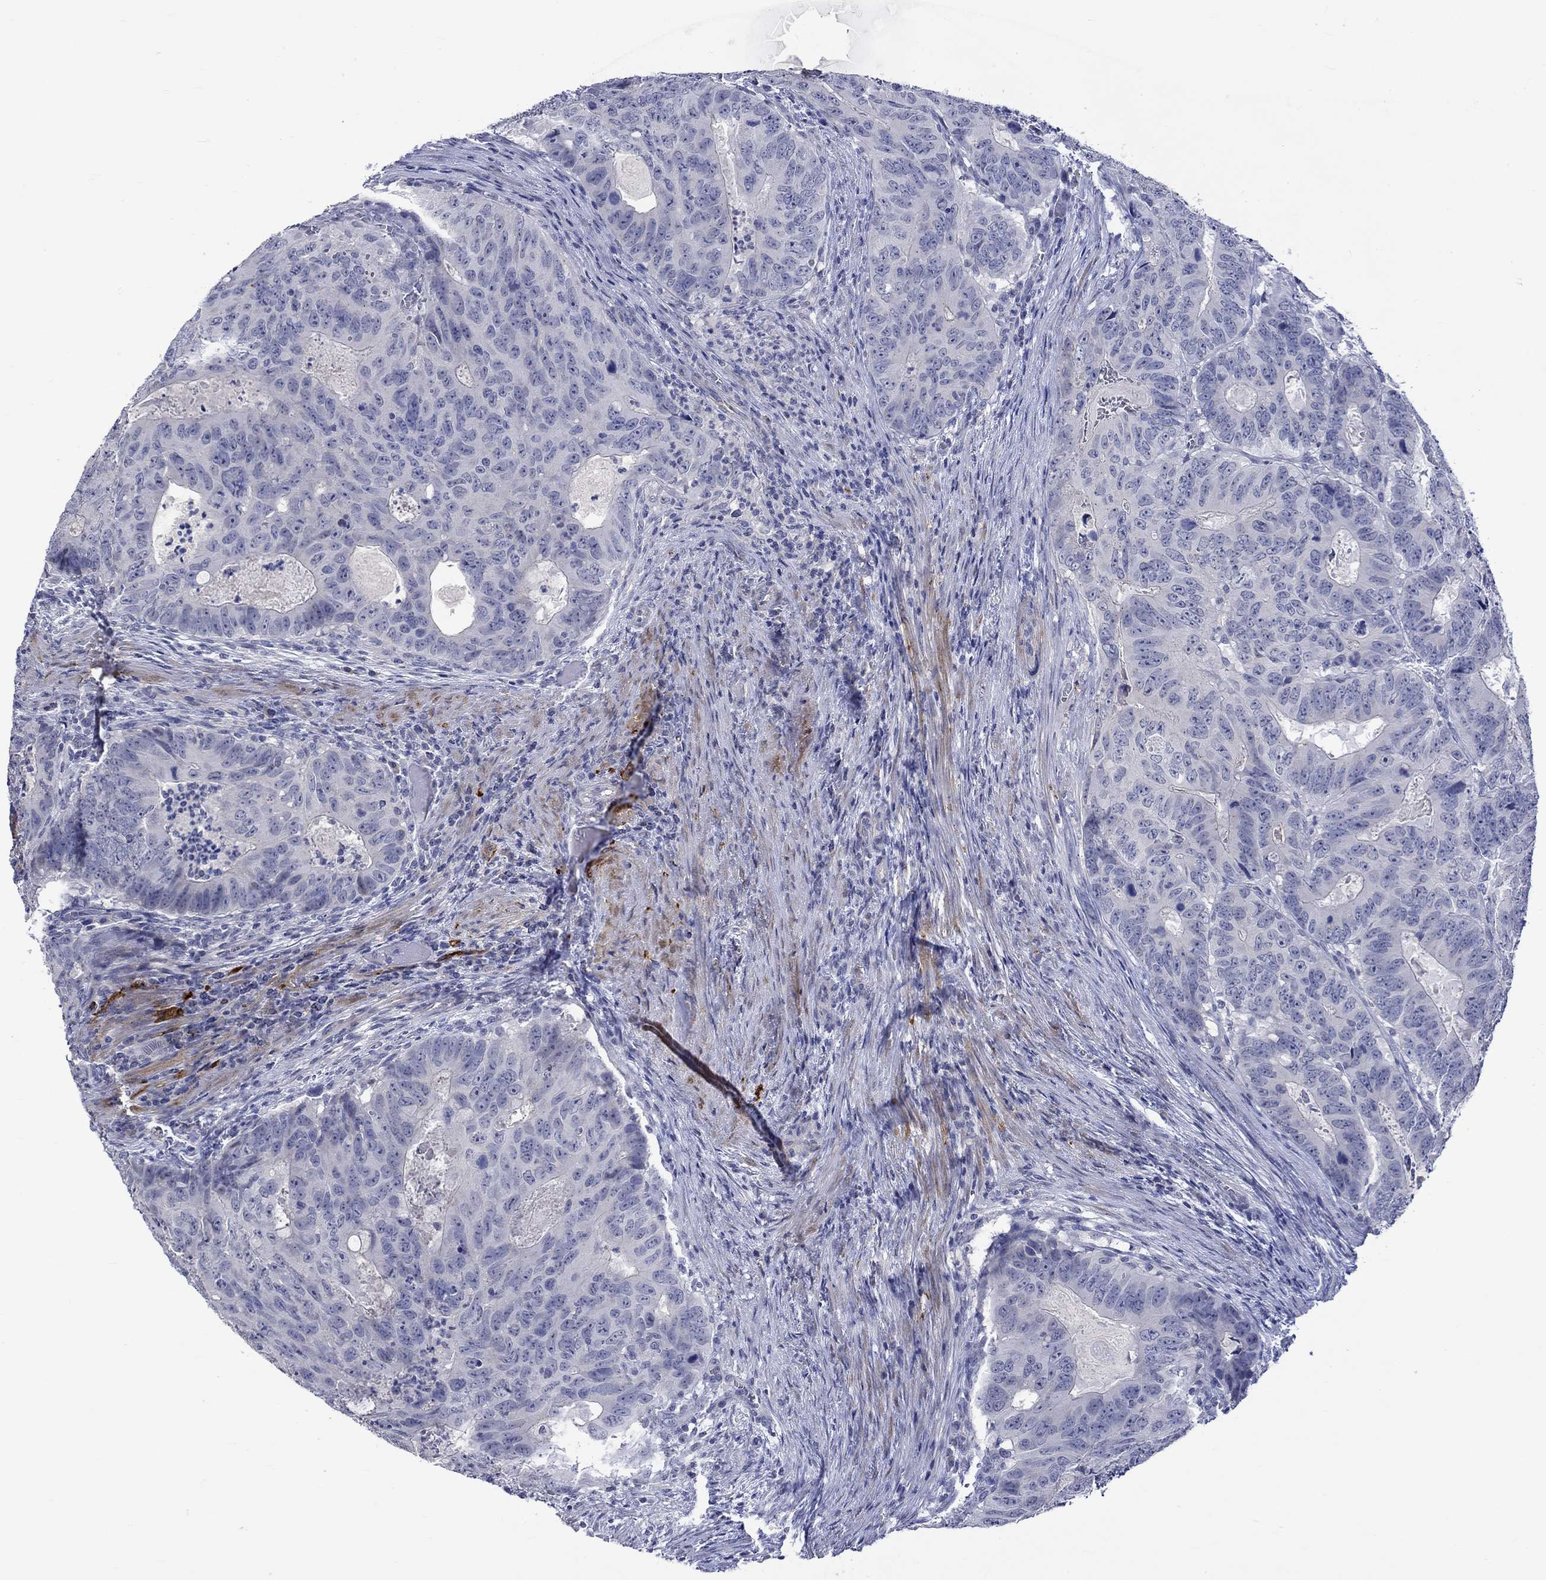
{"staining": {"intensity": "negative", "quantity": "none", "location": "none"}, "tissue": "colorectal cancer", "cell_type": "Tumor cells", "image_type": "cancer", "snomed": [{"axis": "morphology", "description": "Adenocarcinoma, NOS"}, {"axis": "topography", "description": "Colon"}], "caption": "IHC photomicrograph of adenocarcinoma (colorectal) stained for a protein (brown), which demonstrates no staining in tumor cells.", "gene": "CRYAB", "patient": {"sex": "male", "age": 79}}